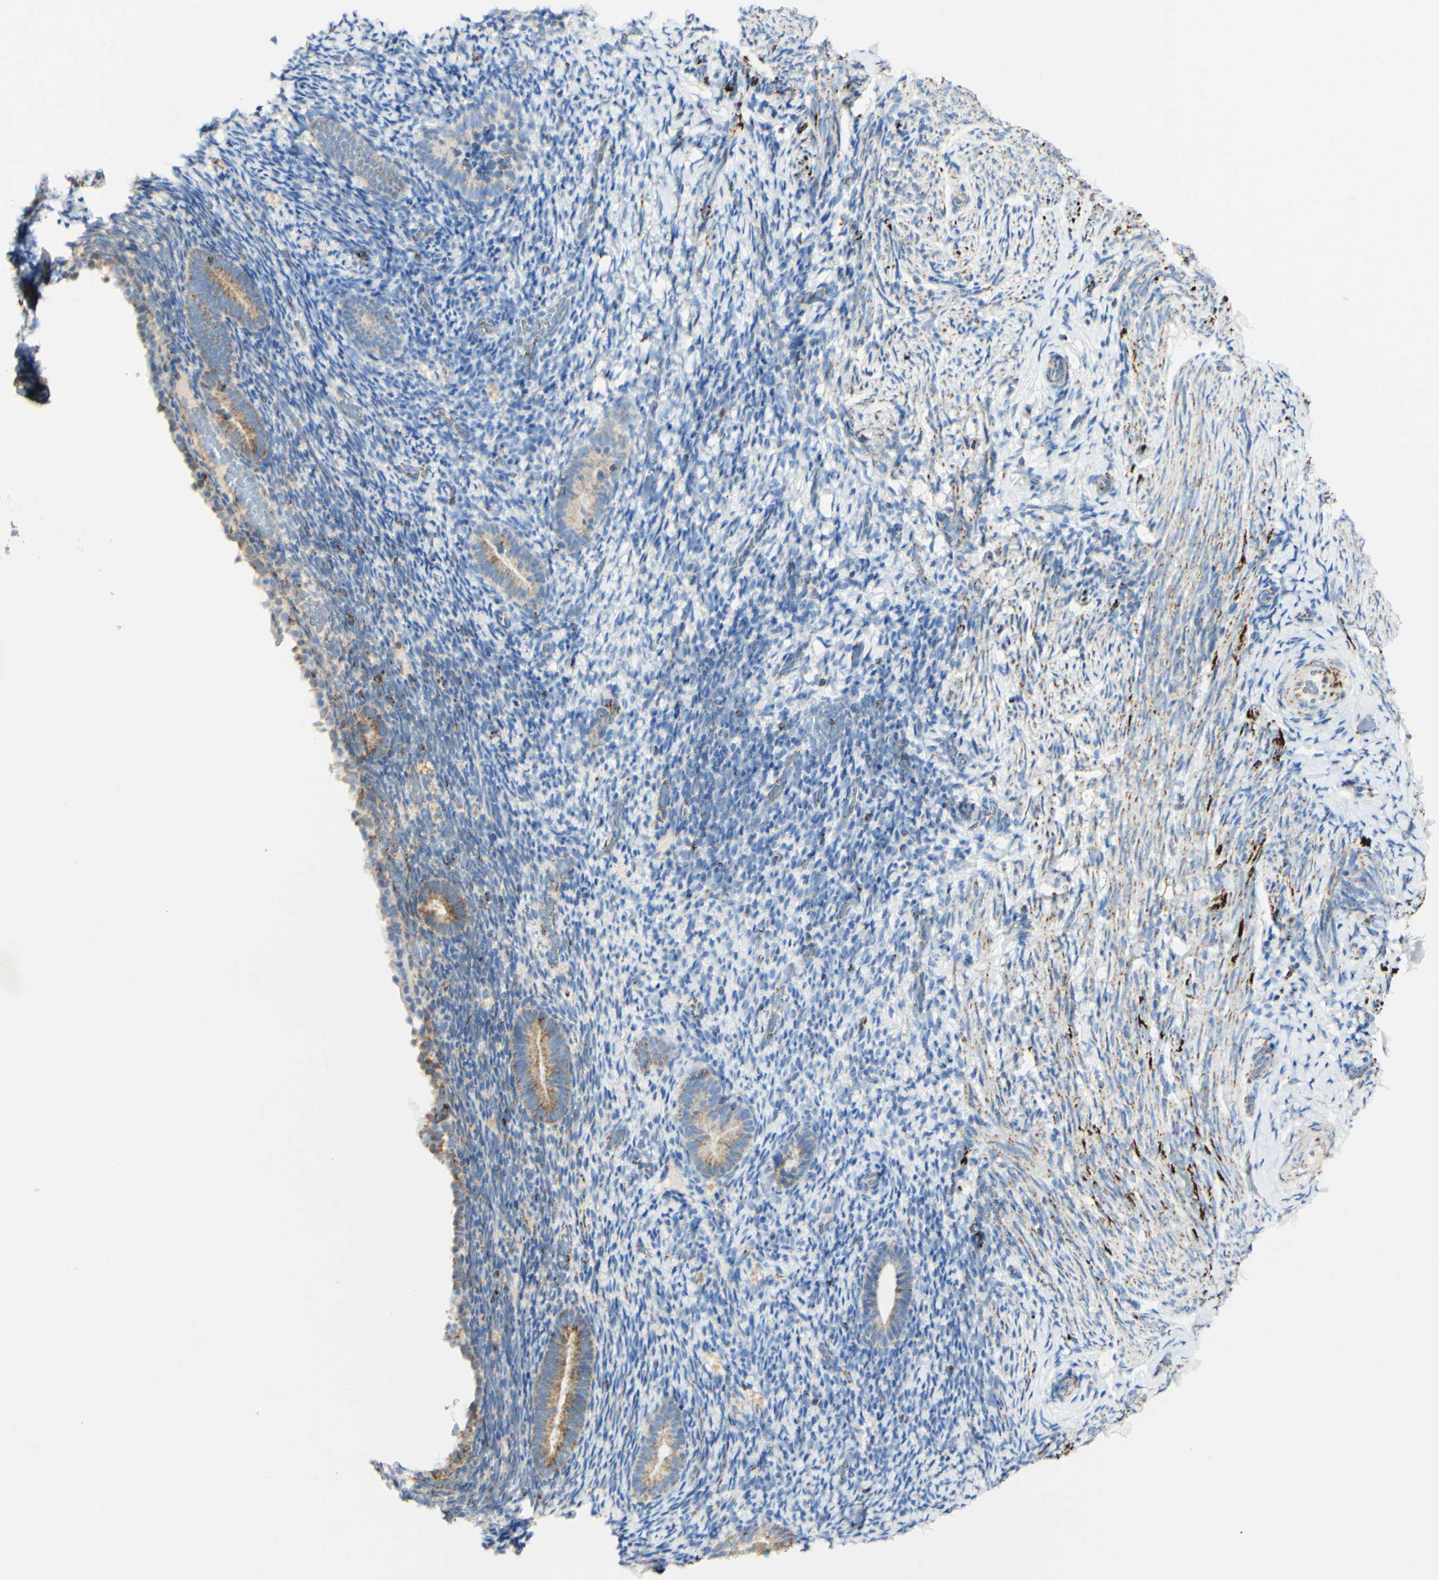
{"staining": {"intensity": "negative", "quantity": "none", "location": "none"}, "tissue": "endometrium", "cell_type": "Cells in endometrial stroma", "image_type": "normal", "snomed": [{"axis": "morphology", "description": "Normal tissue, NOS"}, {"axis": "topography", "description": "Endometrium"}], "caption": "A high-resolution micrograph shows immunohistochemistry staining of unremarkable endometrium, which demonstrates no significant positivity in cells in endometrial stroma.", "gene": "OXCT1", "patient": {"sex": "female", "age": 51}}